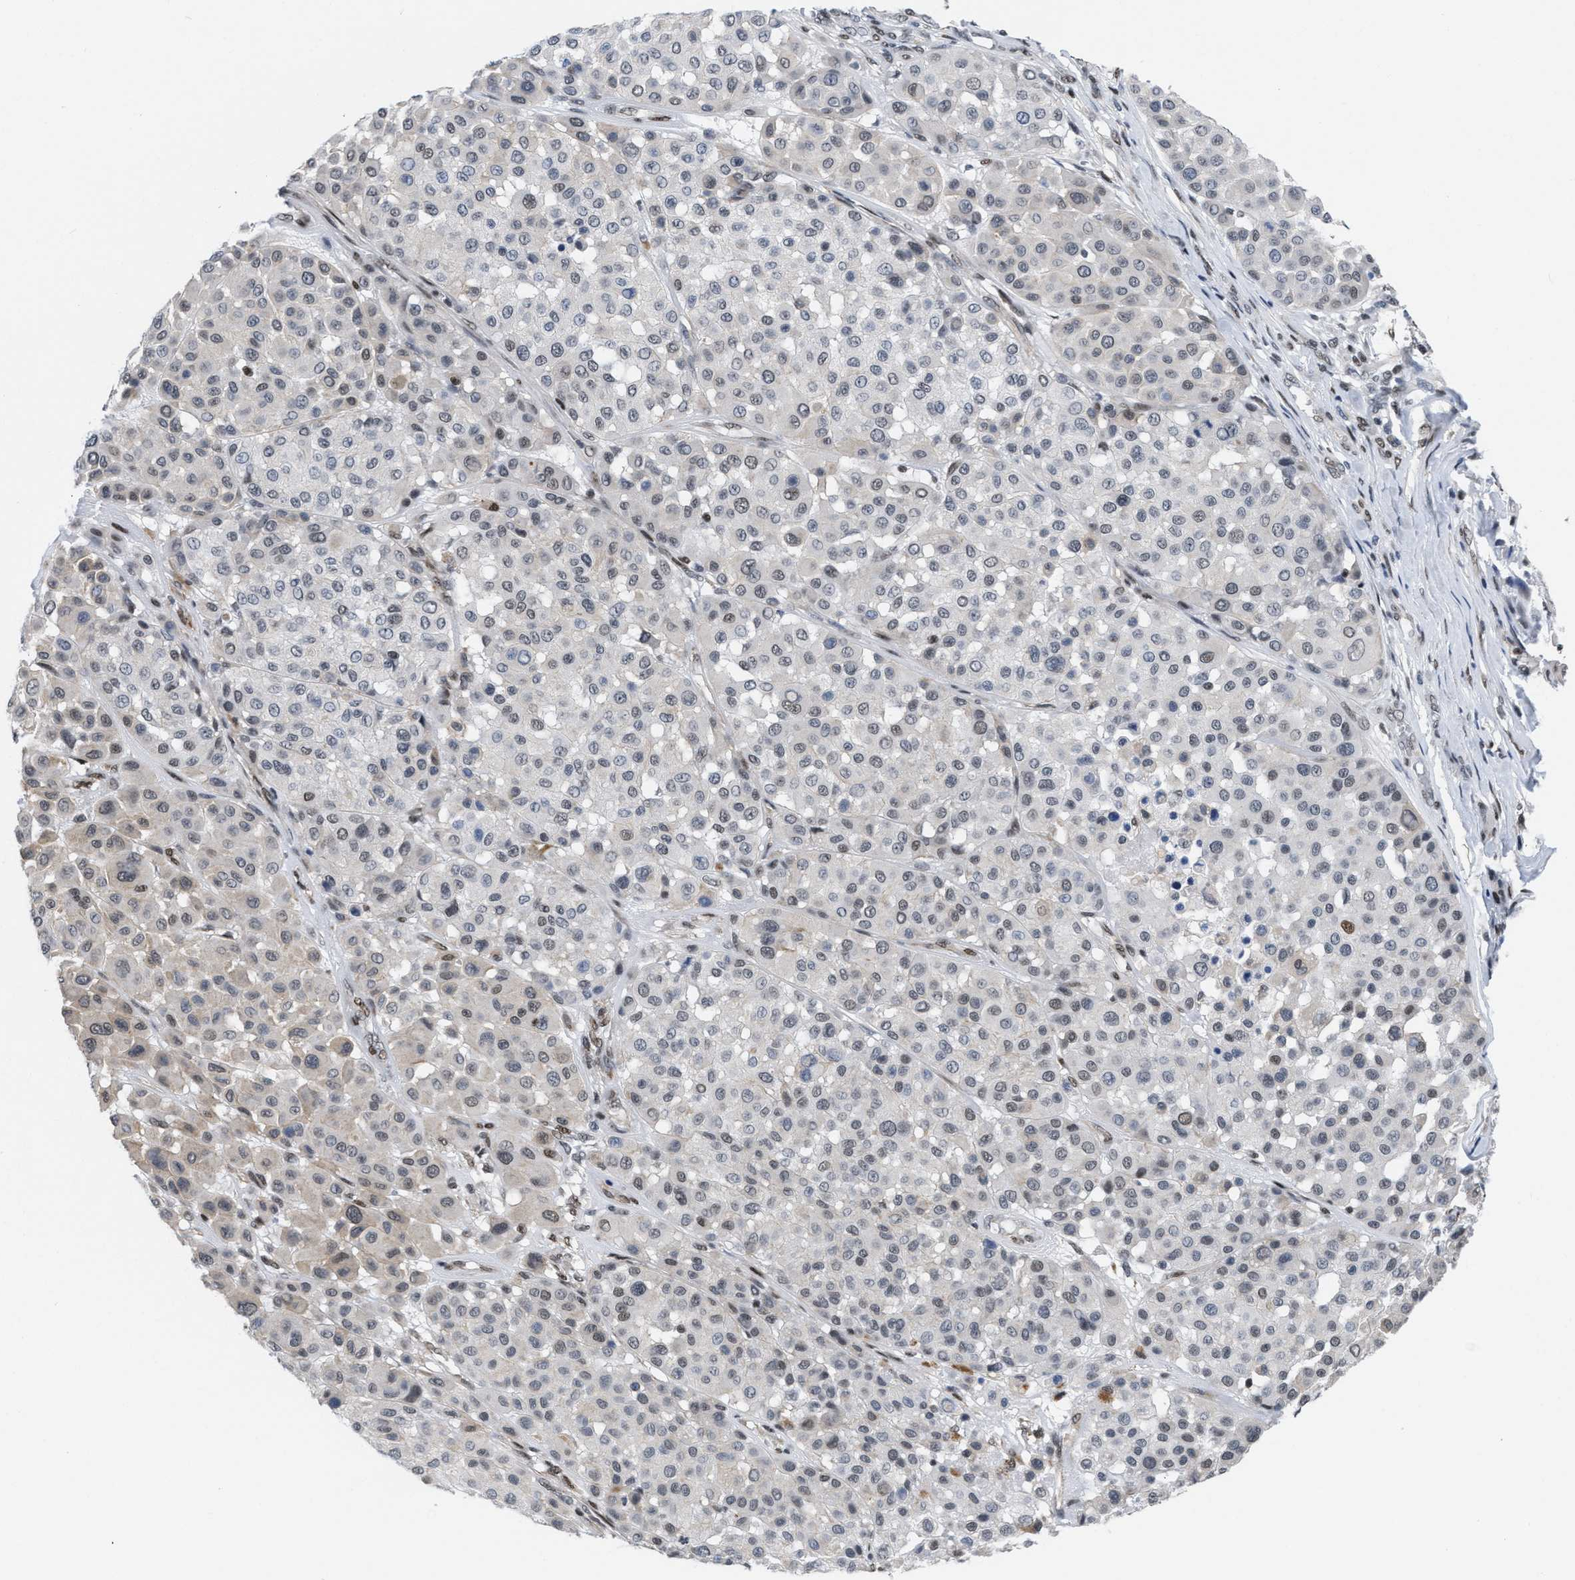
{"staining": {"intensity": "weak", "quantity": "<25%", "location": "nuclear"}, "tissue": "melanoma", "cell_type": "Tumor cells", "image_type": "cancer", "snomed": [{"axis": "morphology", "description": "Malignant melanoma, Metastatic site"}, {"axis": "topography", "description": "Soft tissue"}], "caption": "This is a image of immunohistochemistry staining of melanoma, which shows no positivity in tumor cells.", "gene": "MIER1", "patient": {"sex": "male", "age": 41}}